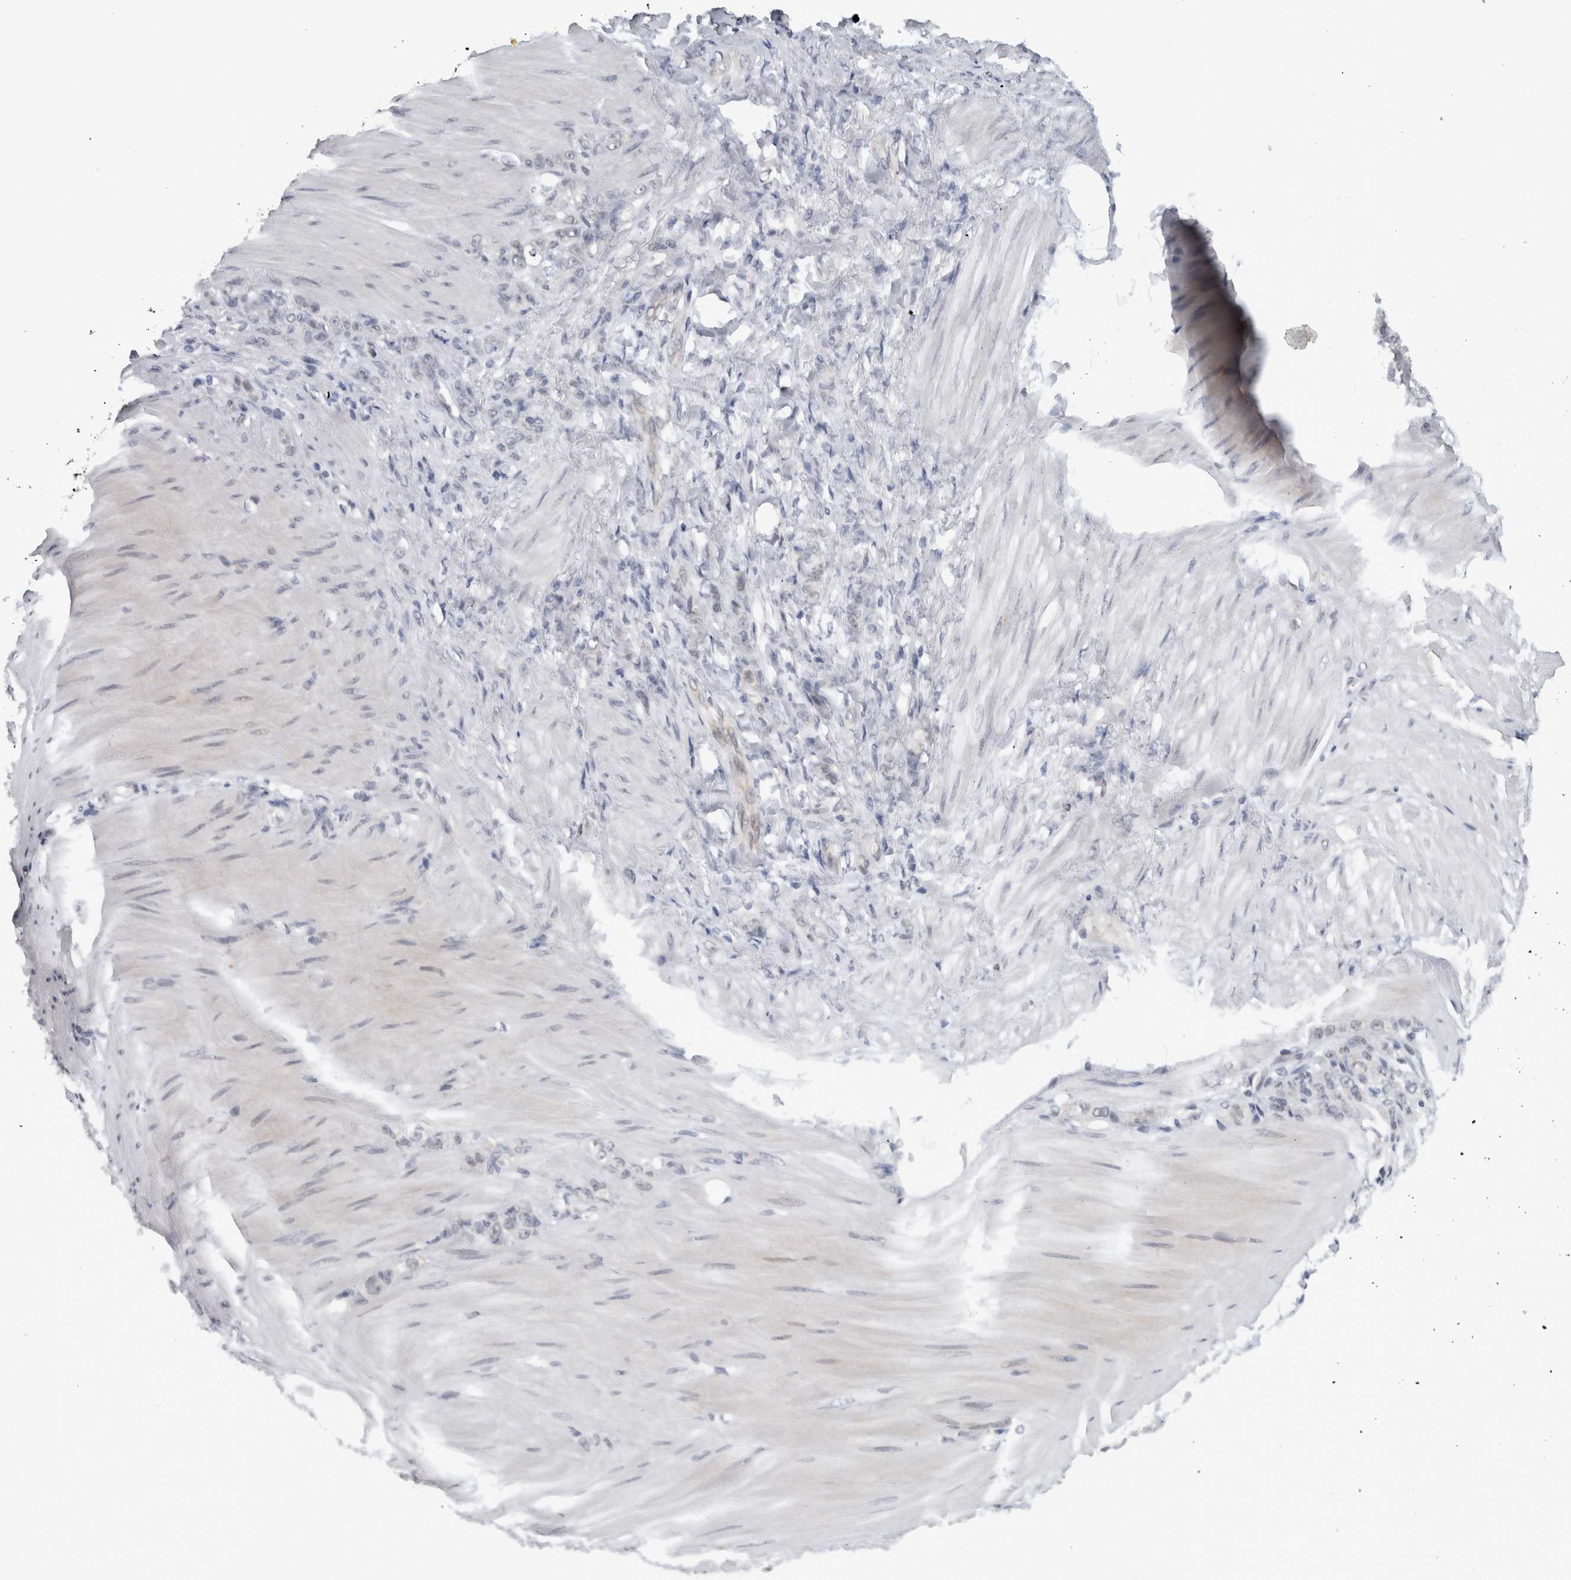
{"staining": {"intensity": "negative", "quantity": "none", "location": "none"}, "tissue": "stomach cancer", "cell_type": "Tumor cells", "image_type": "cancer", "snomed": [{"axis": "morphology", "description": "Normal tissue, NOS"}, {"axis": "morphology", "description": "Adenocarcinoma, NOS"}, {"axis": "topography", "description": "Stomach"}], "caption": "The immunohistochemistry micrograph has no significant positivity in tumor cells of stomach adenocarcinoma tissue.", "gene": "PRXL2A", "patient": {"sex": "male", "age": 82}}